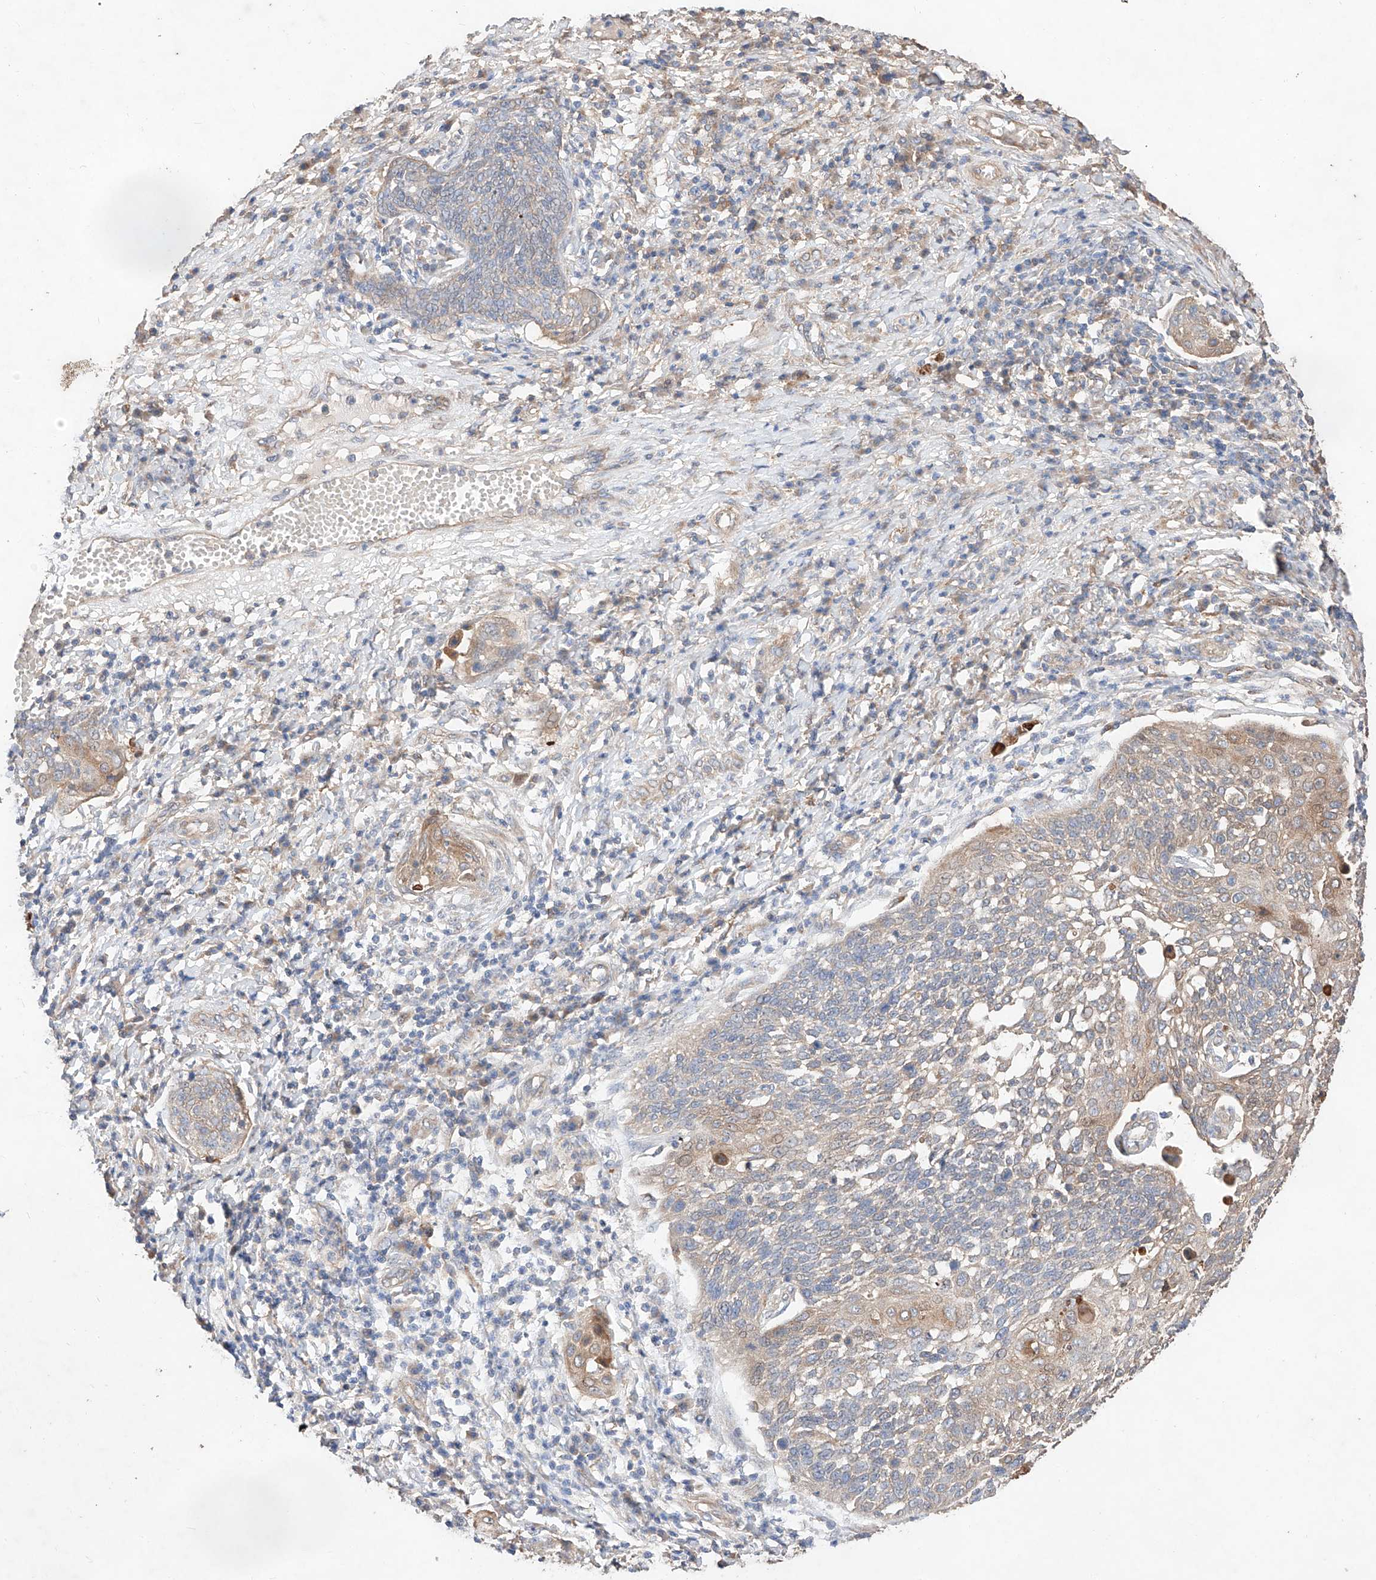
{"staining": {"intensity": "weak", "quantity": "25%-75%", "location": "cytoplasmic/membranous"}, "tissue": "cervical cancer", "cell_type": "Tumor cells", "image_type": "cancer", "snomed": [{"axis": "morphology", "description": "Squamous cell carcinoma, NOS"}, {"axis": "topography", "description": "Cervix"}], "caption": "Approximately 25%-75% of tumor cells in cervical cancer show weak cytoplasmic/membranous protein staining as visualized by brown immunohistochemical staining.", "gene": "C6orf62", "patient": {"sex": "female", "age": 34}}